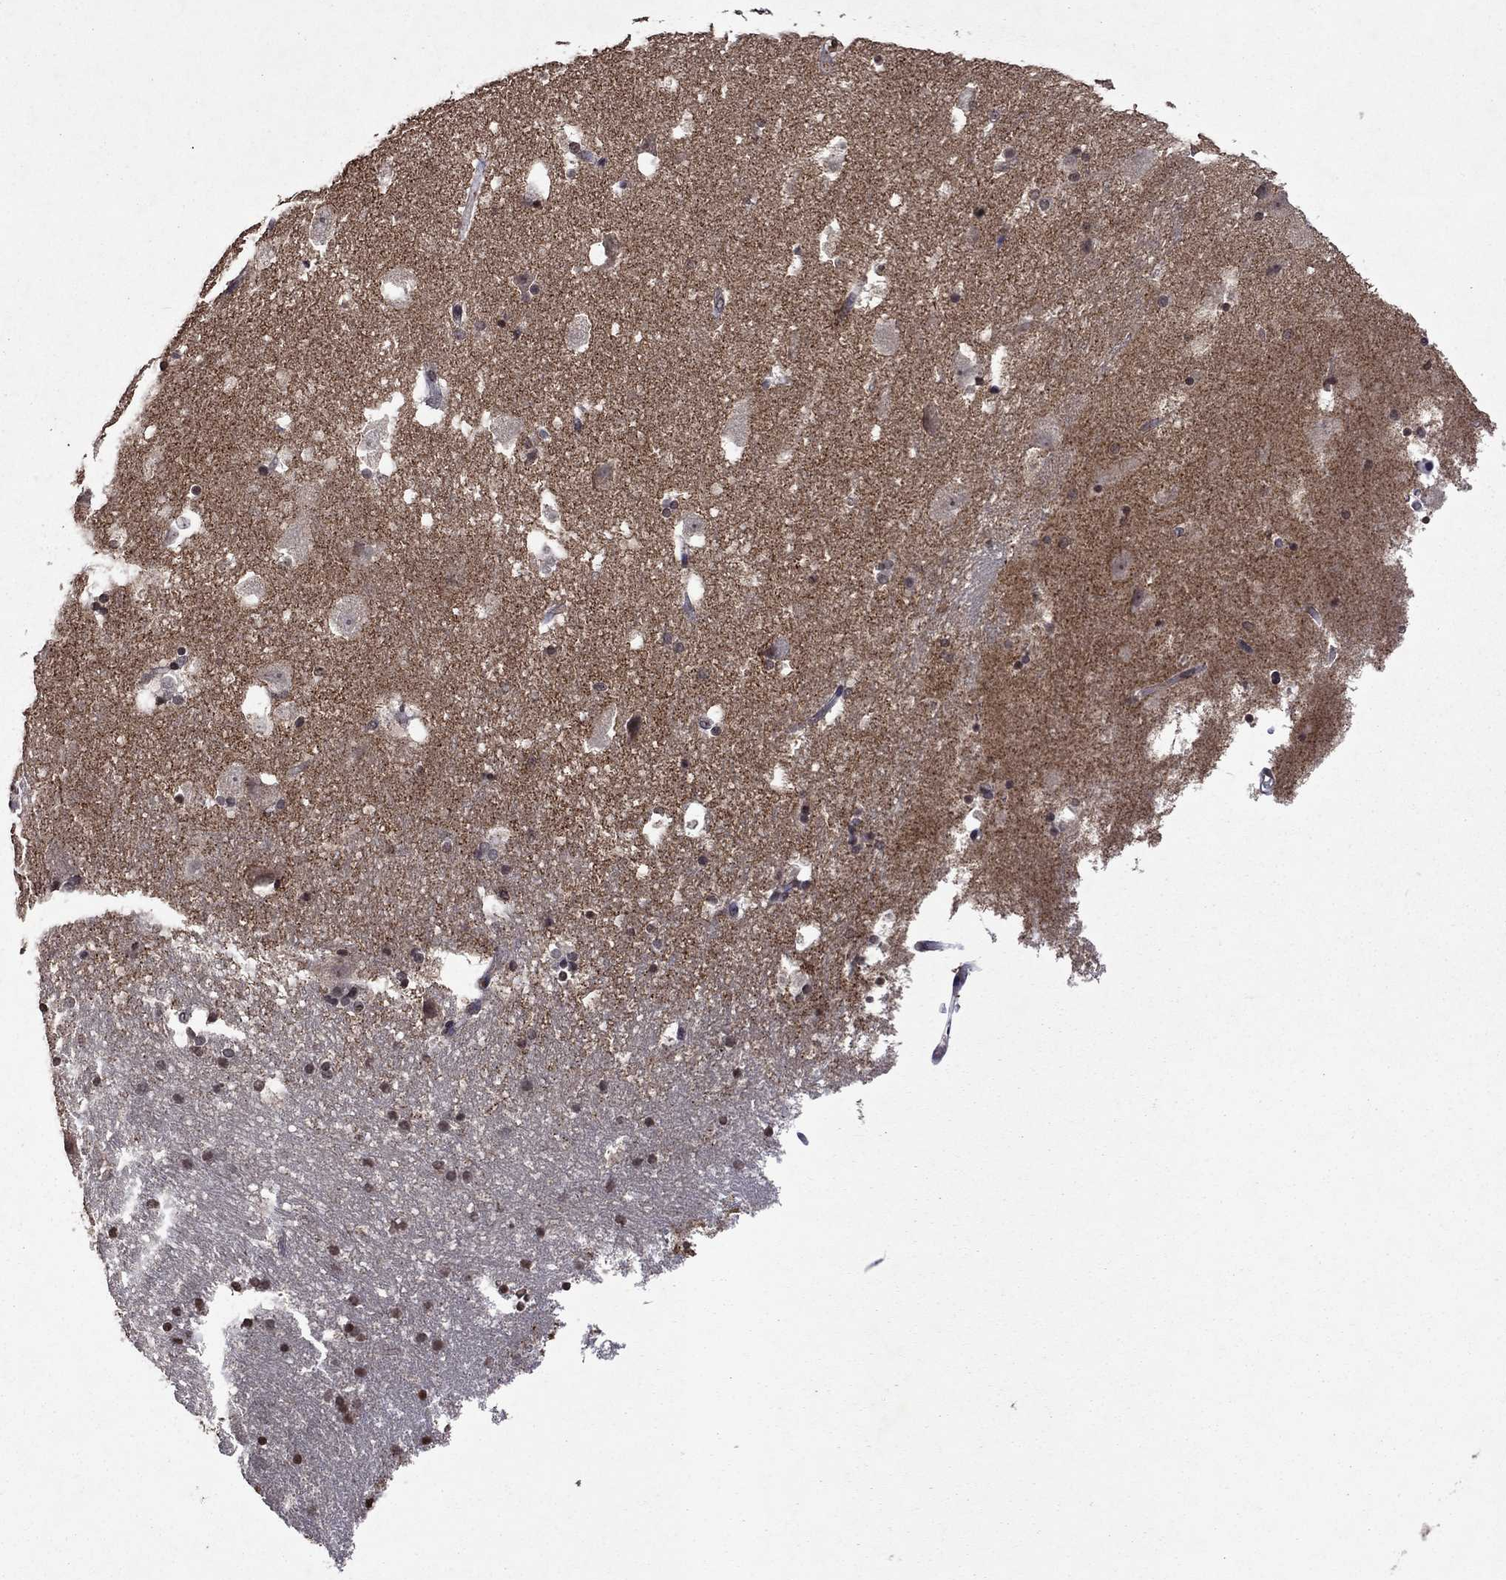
{"staining": {"intensity": "moderate", "quantity": "<25%", "location": "nuclear"}, "tissue": "hippocampus", "cell_type": "Glial cells", "image_type": "normal", "snomed": [{"axis": "morphology", "description": "Normal tissue, NOS"}, {"axis": "topography", "description": "Hippocampus"}], "caption": "The immunohistochemical stain shows moderate nuclear positivity in glial cells of unremarkable hippocampus. The staining was performed using DAB (3,3'-diaminobenzidine) to visualize the protein expression in brown, while the nuclei were stained in blue with hematoxylin (Magnification: 20x).", "gene": "NLGN1", "patient": {"sex": "male", "age": 51}}